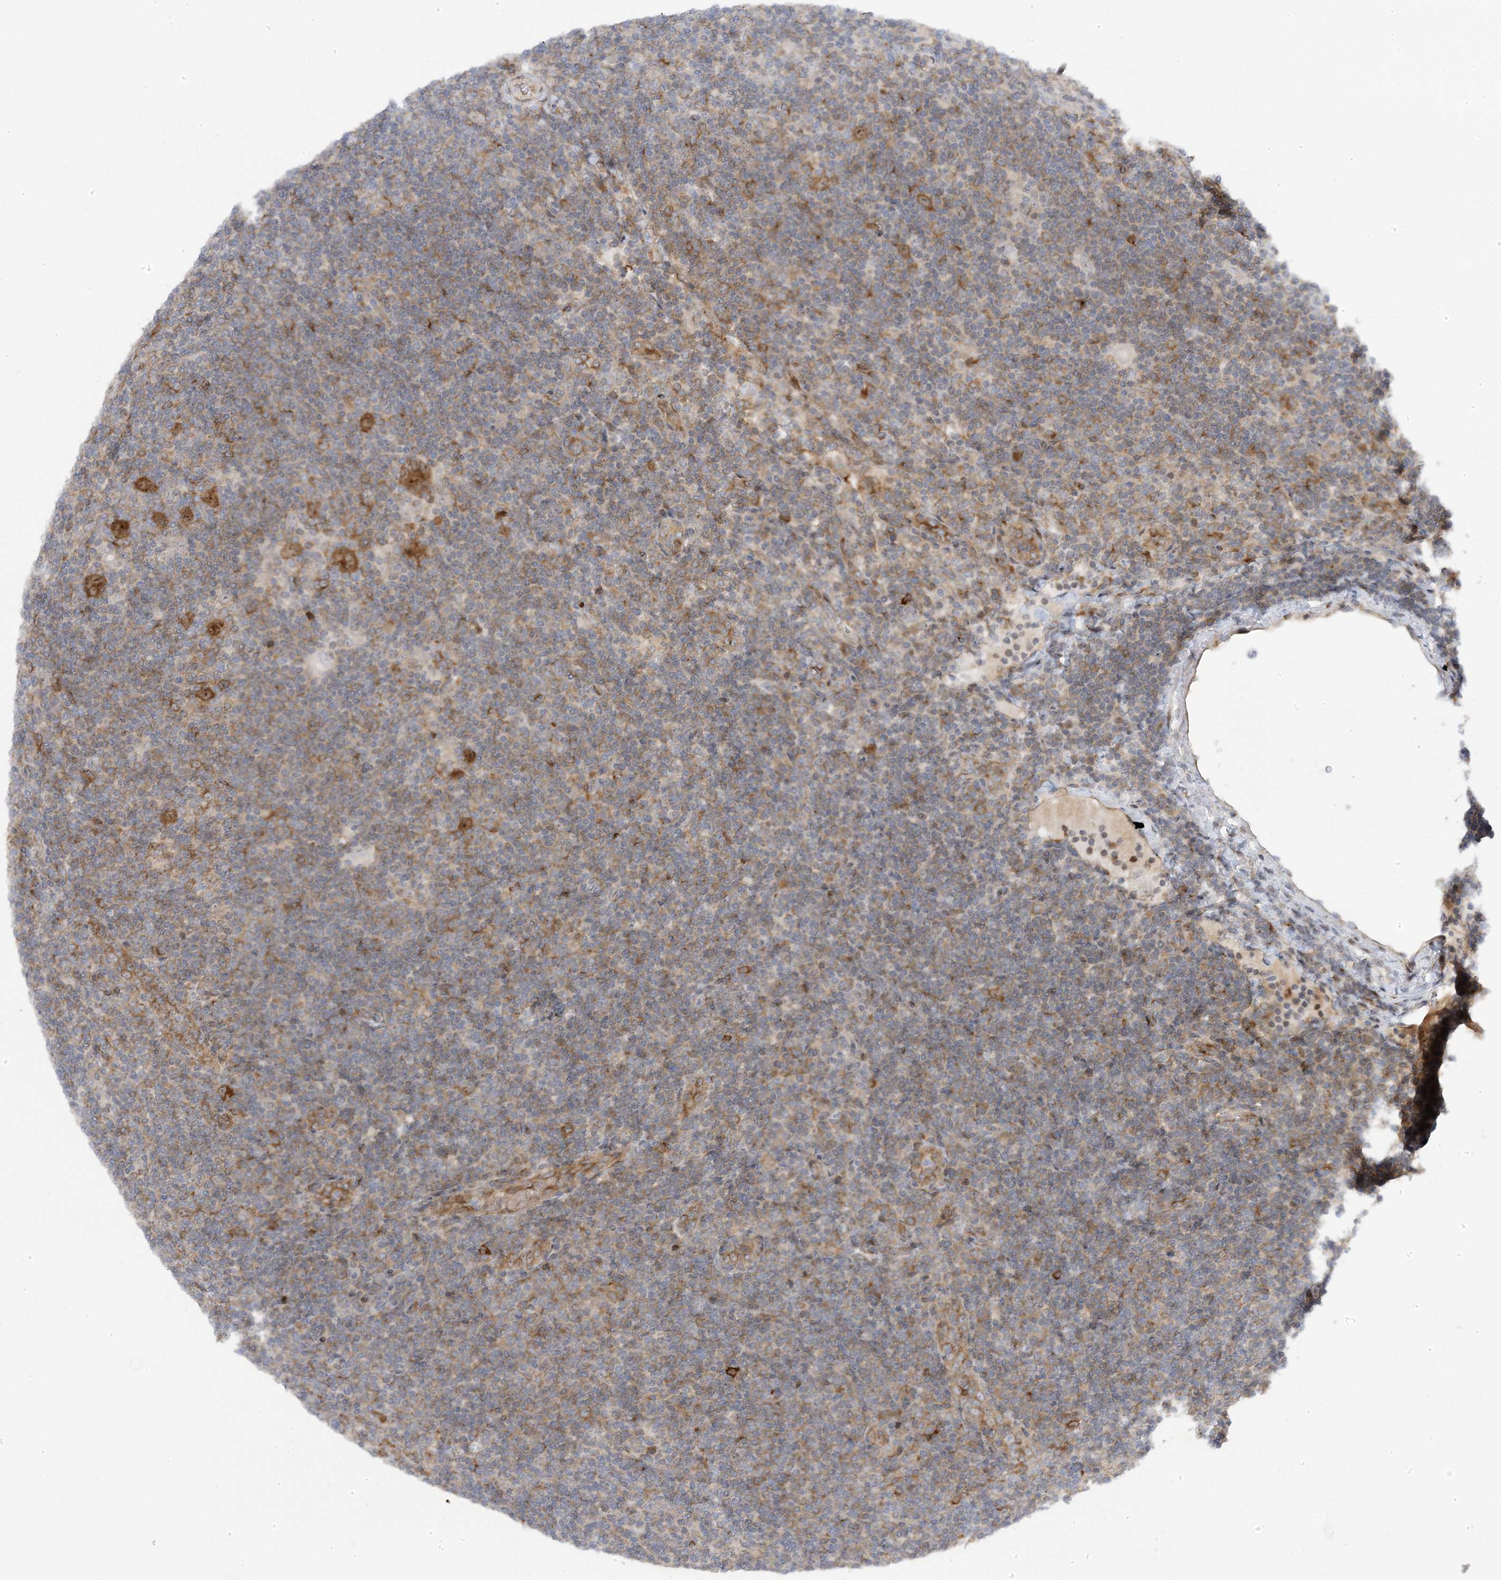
{"staining": {"intensity": "moderate", "quantity": ">75%", "location": "cytoplasmic/membranous,nuclear"}, "tissue": "lymphoma", "cell_type": "Tumor cells", "image_type": "cancer", "snomed": [{"axis": "morphology", "description": "Hodgkin's disease, NOS"}, {"axis": "topography", "description": "Lymph node"}], "caption": "Immunohistochemical staining of human Hodgkin's disease exhibits moderate cytoplasmic/membranous and nuclear protein positivity in about >75% of tumor cells.", "gene": "MAP7D3", "patient": {"sex": "female", "age": 57}}